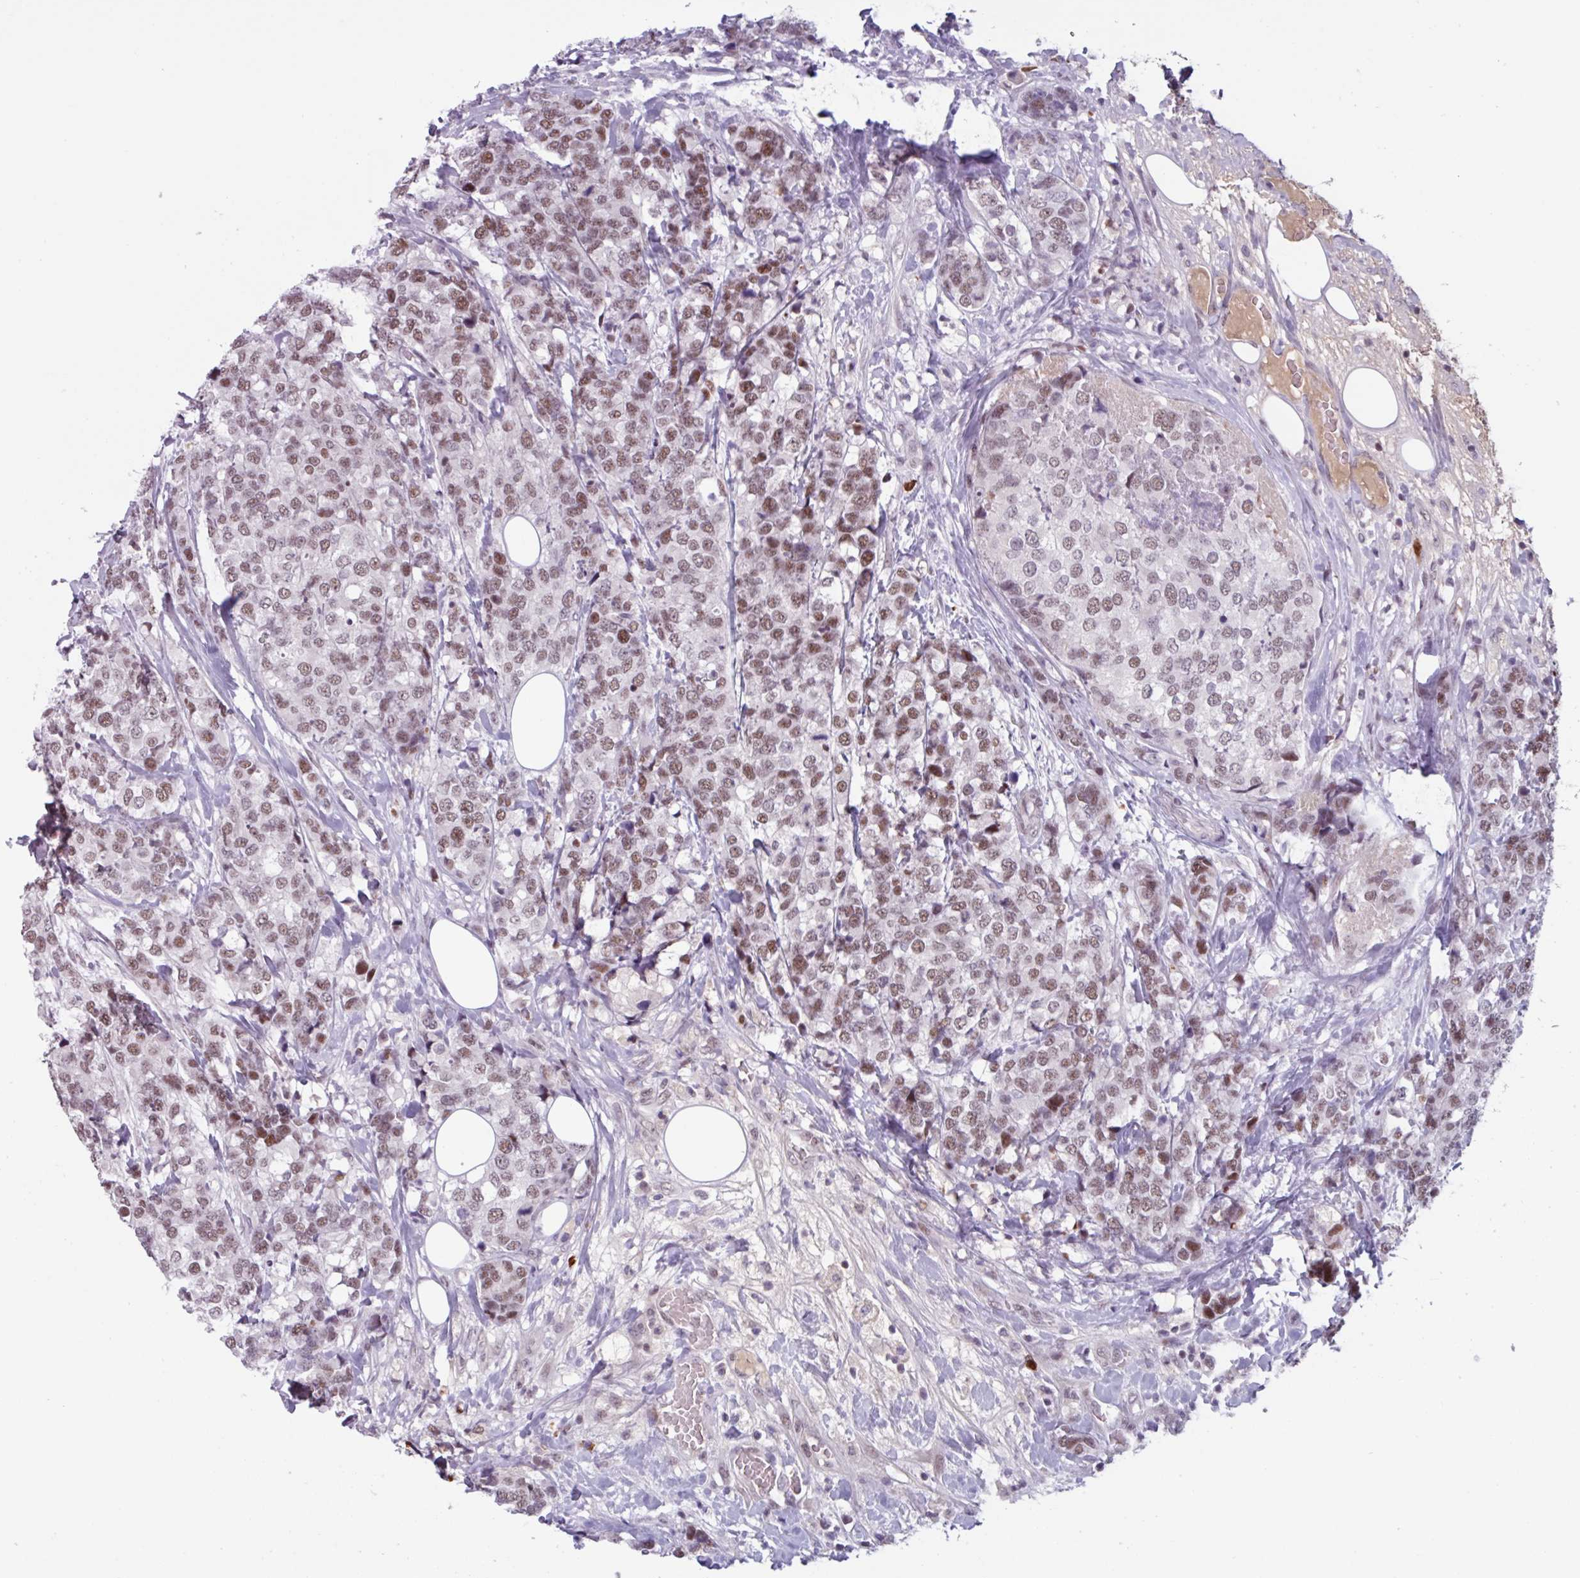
{"staining": {"intensity": "moderate", "quantity": ">75%", "location": "nuclear"}, "tissue": "breast cancer", "cell_type": "Tumor cells", "image_type": "cancer", "snomed": [{"axis": "morphology", "description": "Lobular carcinoma"}, {"axis": "topography", "description": "Breast"}], "caption": "Breast cancer tissue reveals moderate nuclear positivity in approximately >75% of tumor cells Nuclei are stained in blue.", "gene": "ZNF575", "patient": {"sex": "female", "age": 59}}